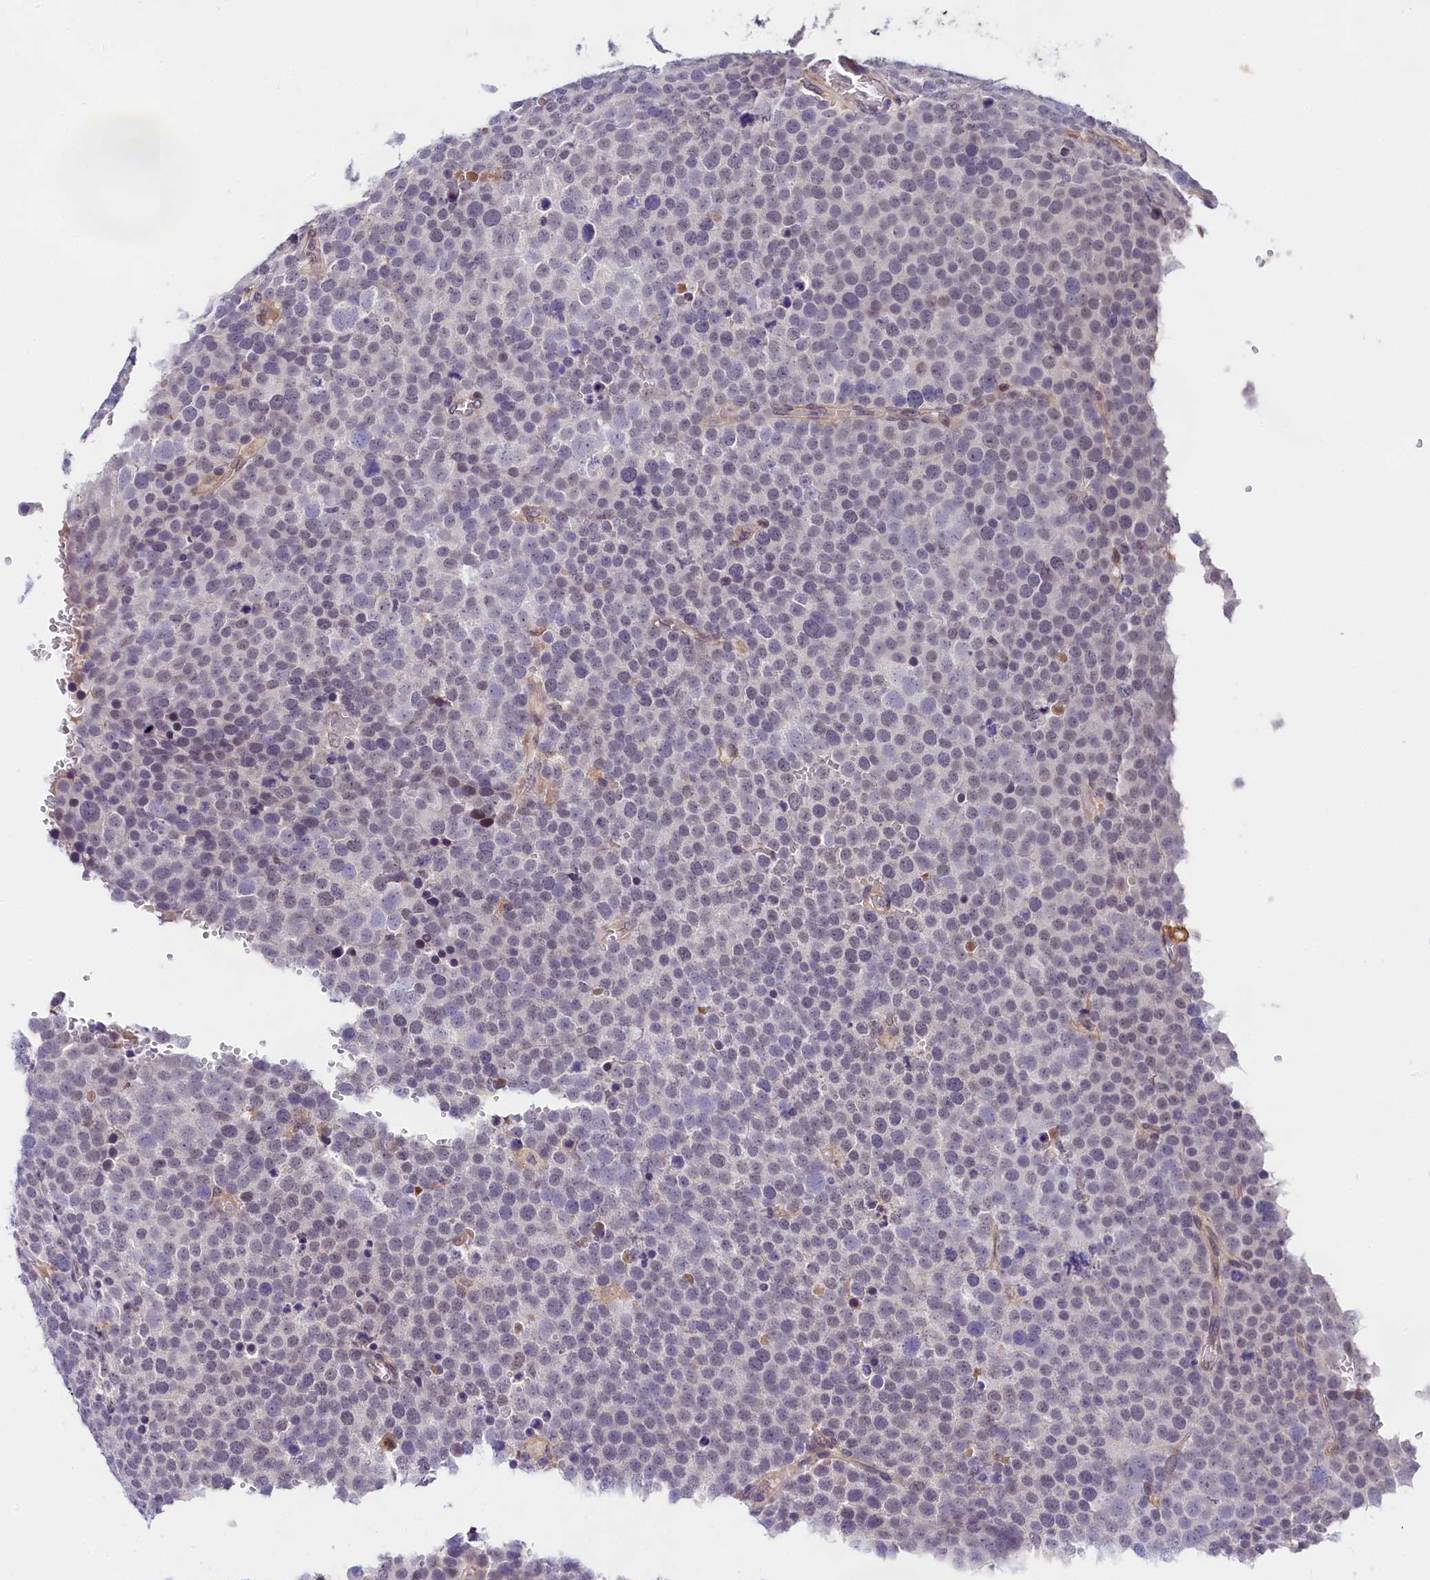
{"staining": {"intensity": "negative", "quantity": "none", "location": "none"}, "tissue": "testis cancer", "cell_type": "Tumor cells", "image_type": "cancer", "snomed": [{"axis": "morphology", "description": "Seminoma, NOS"}, {"axis": "topography", "description": "Testis"}], "caption": "Human testis seminoma stained for a protein using immunohistochemistry (IHC) reveals no staining in tumor cells.", "gene": "OAS3", "patient": {"sex": "male", "age": 71}}